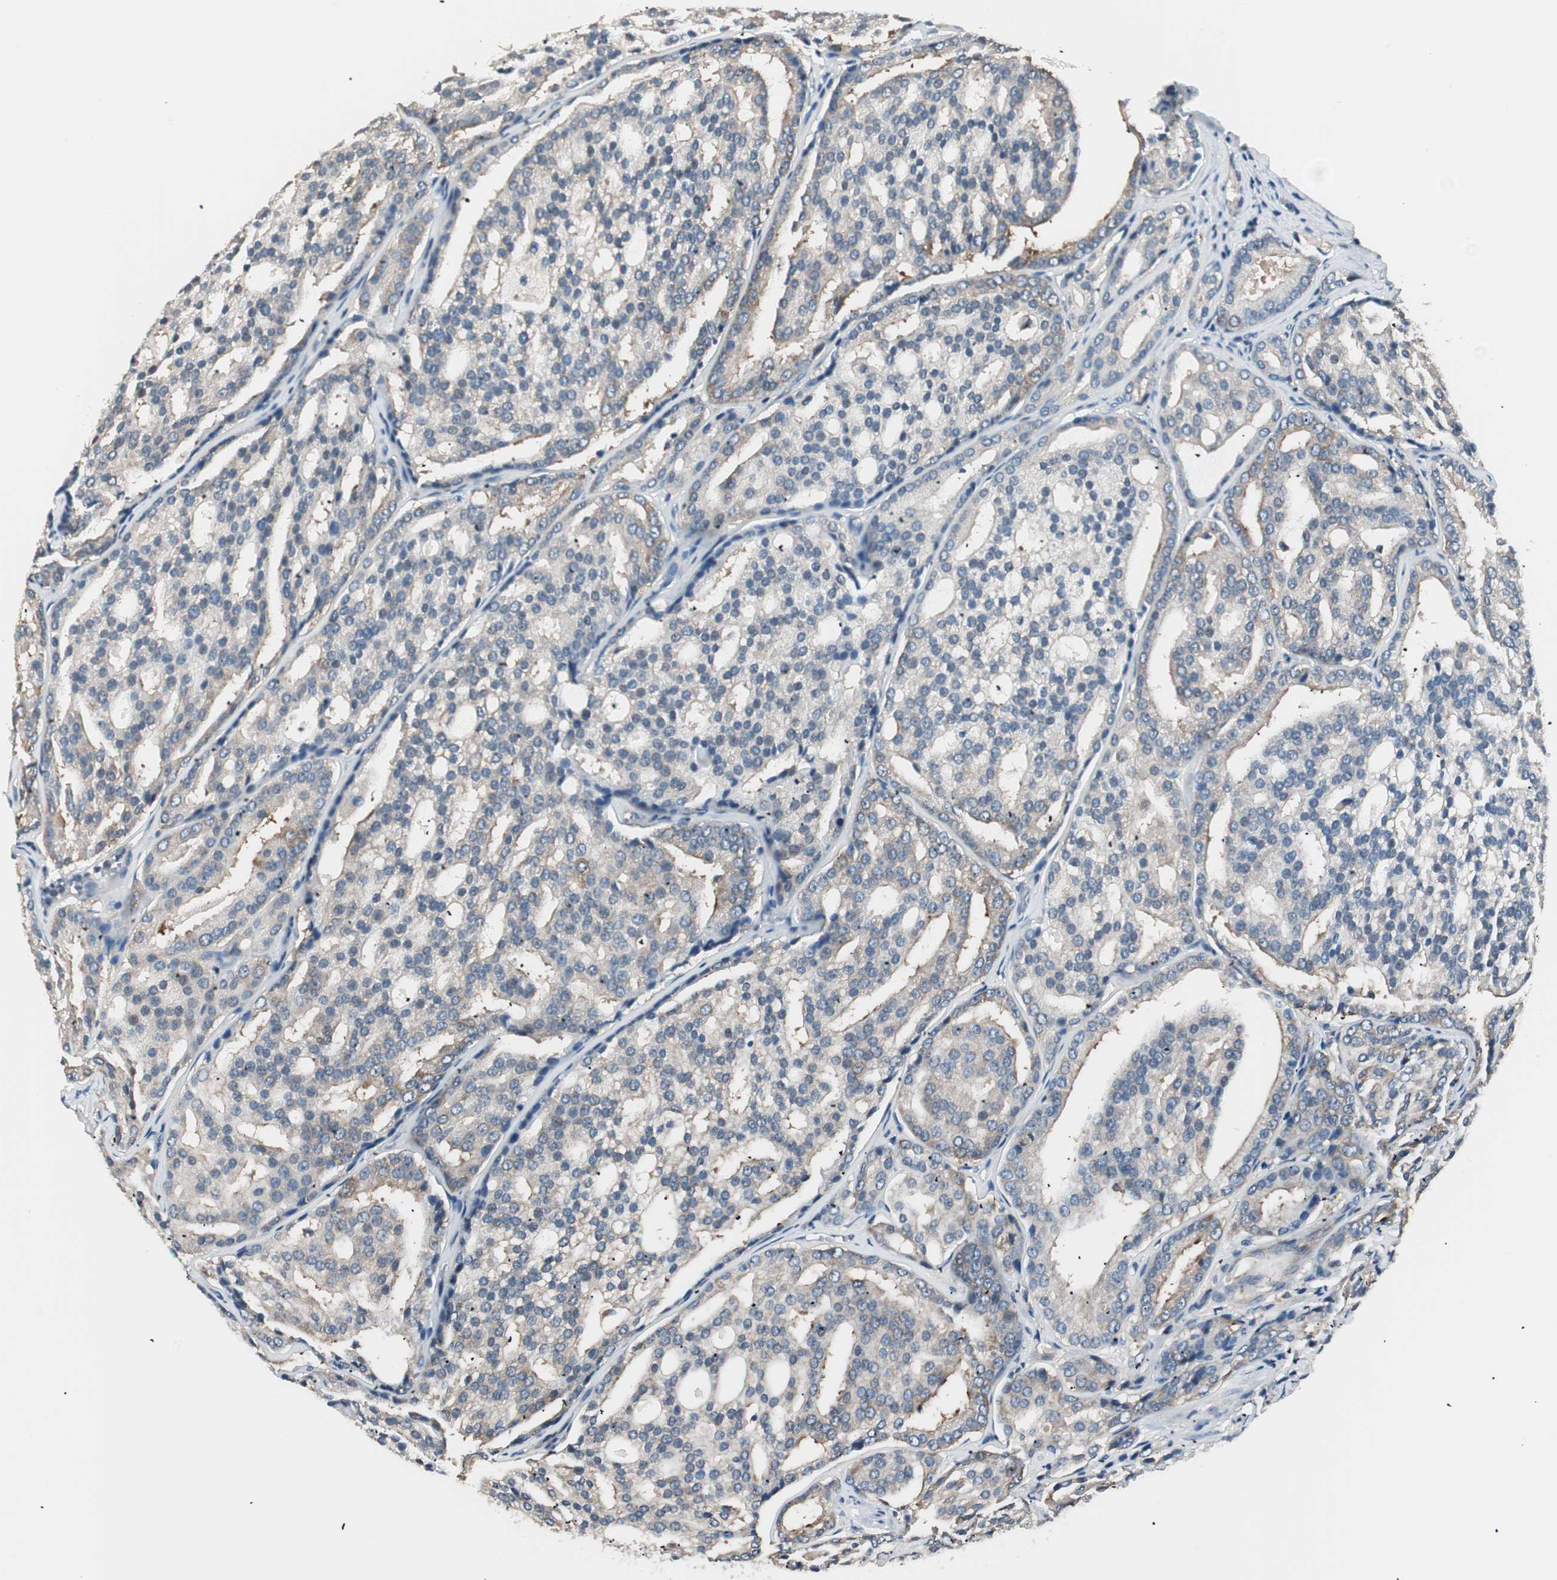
{"staining": {"intensity": "weak", "quantity": "25%-75%", "location": "cytoplasmic/membranous"}, "tissue": "prostate cancer", "cell_type": "Tumor cells", "image_type": "cancer", "snomed": [{"axis": "morphology", "description": "Adenocarcinoma, High grade"}, {"axis": "topography", "description": "Prostate"}], "caption": "Immunohistochemical staining of human prostate cancer shows low levels of weak cytoplasmic/membranous positivity in about 25%-75% of tumor cells. Immunohistochemistry (ihc) stains the protein in brown and the nuclei are stained blue.", "gene": "RAD54B", "patient": {"sex": "male", "age": 64}}